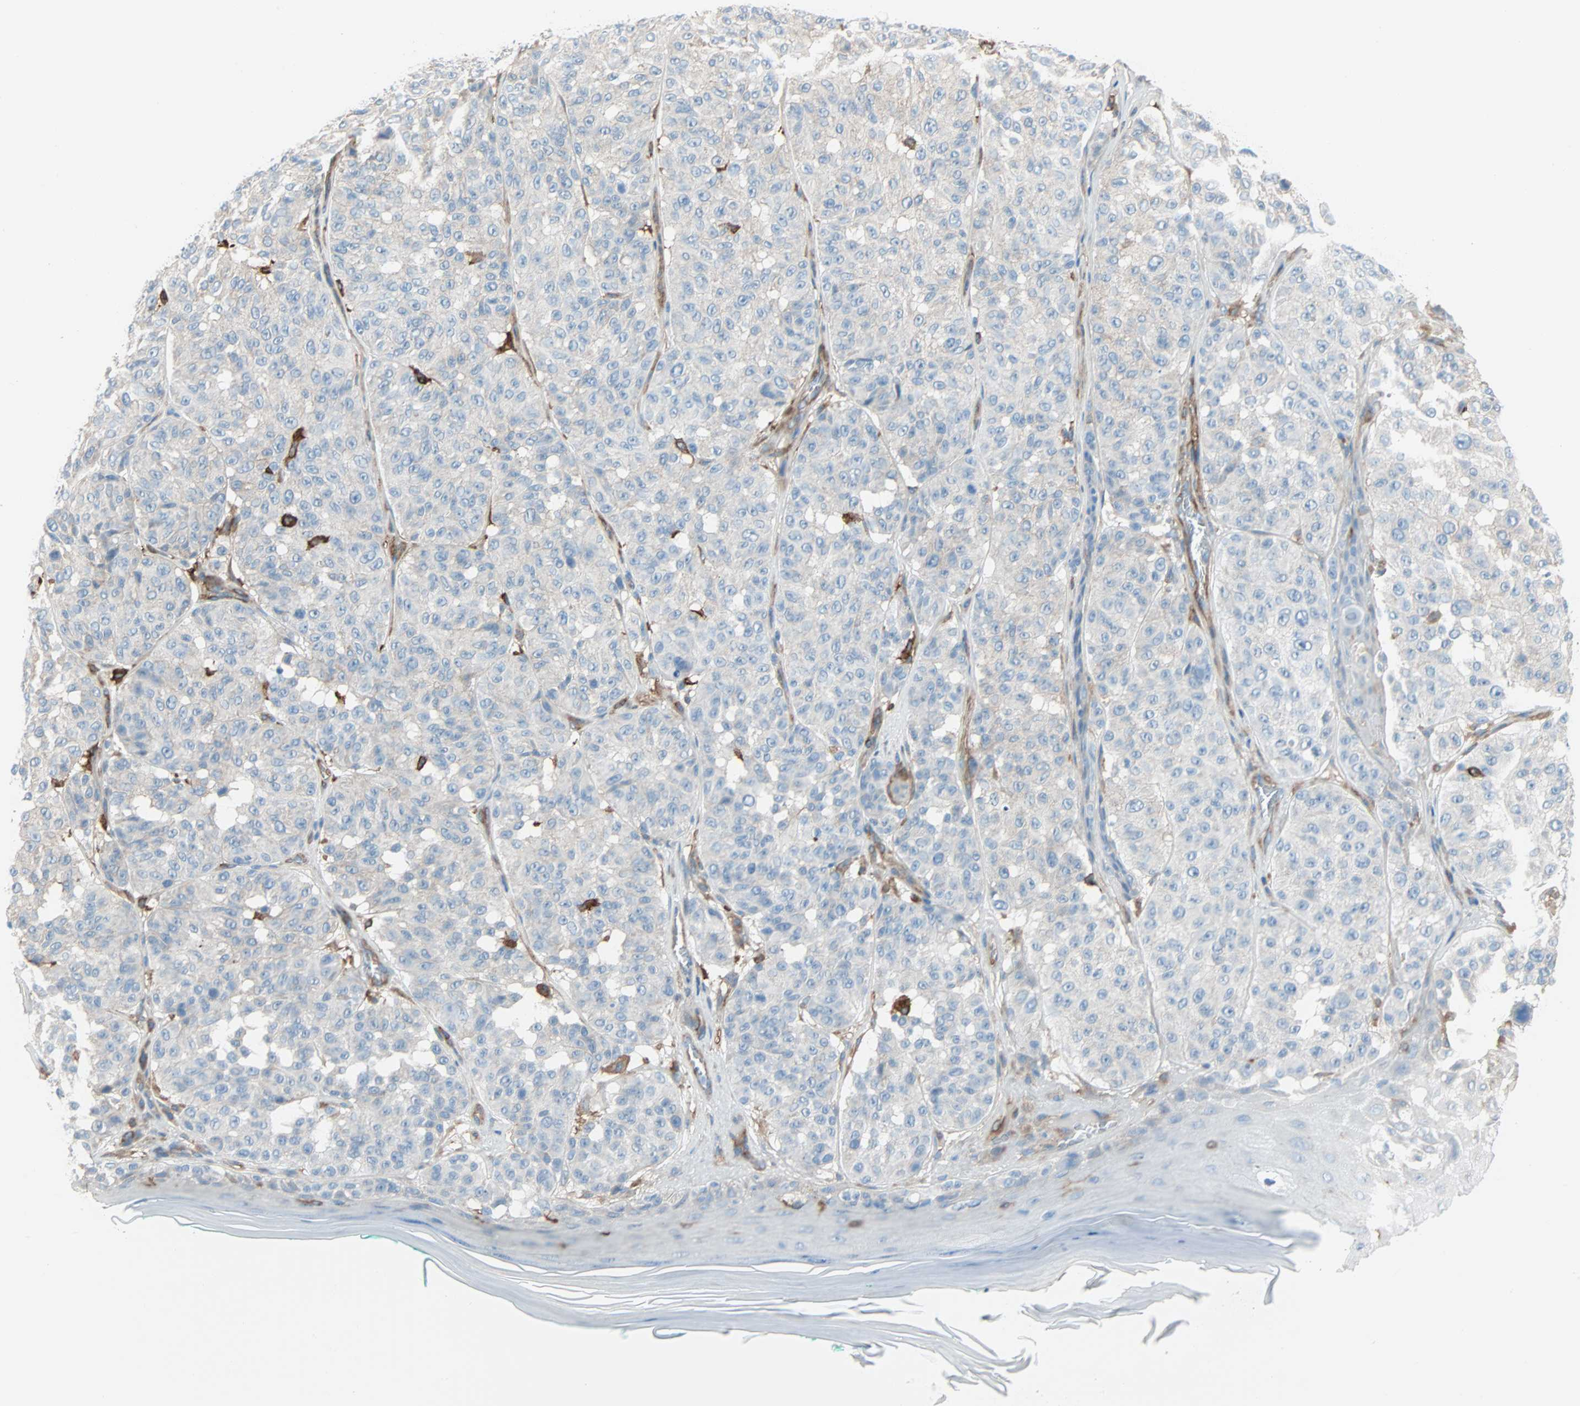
{"staining": {"intensity": "weak", "quantity": "25%-75%", "location": "cytoplasmic/membranous"}, "tissue": "melanoma", "cell_type": "Tumor cells", "image_type": "cancer", "snomed": [{"axis": "morphology", "description": "Malignant melanoma, NOS"}, {"axis": "topography", "description": "Skin"}], "caption": "Immunohistochemistry (DAB (3,3'-diaminobenzidine)) staining of melanoma demonstrates weak cytoplasmic/membranous protein expression in approximately 25%-75% of tumor cells. (brown staining indicates protein expression, while blue staining denotes nuclei).", "gene": "EPB41L2", "patient": {"sex": "female", "age": 46}}